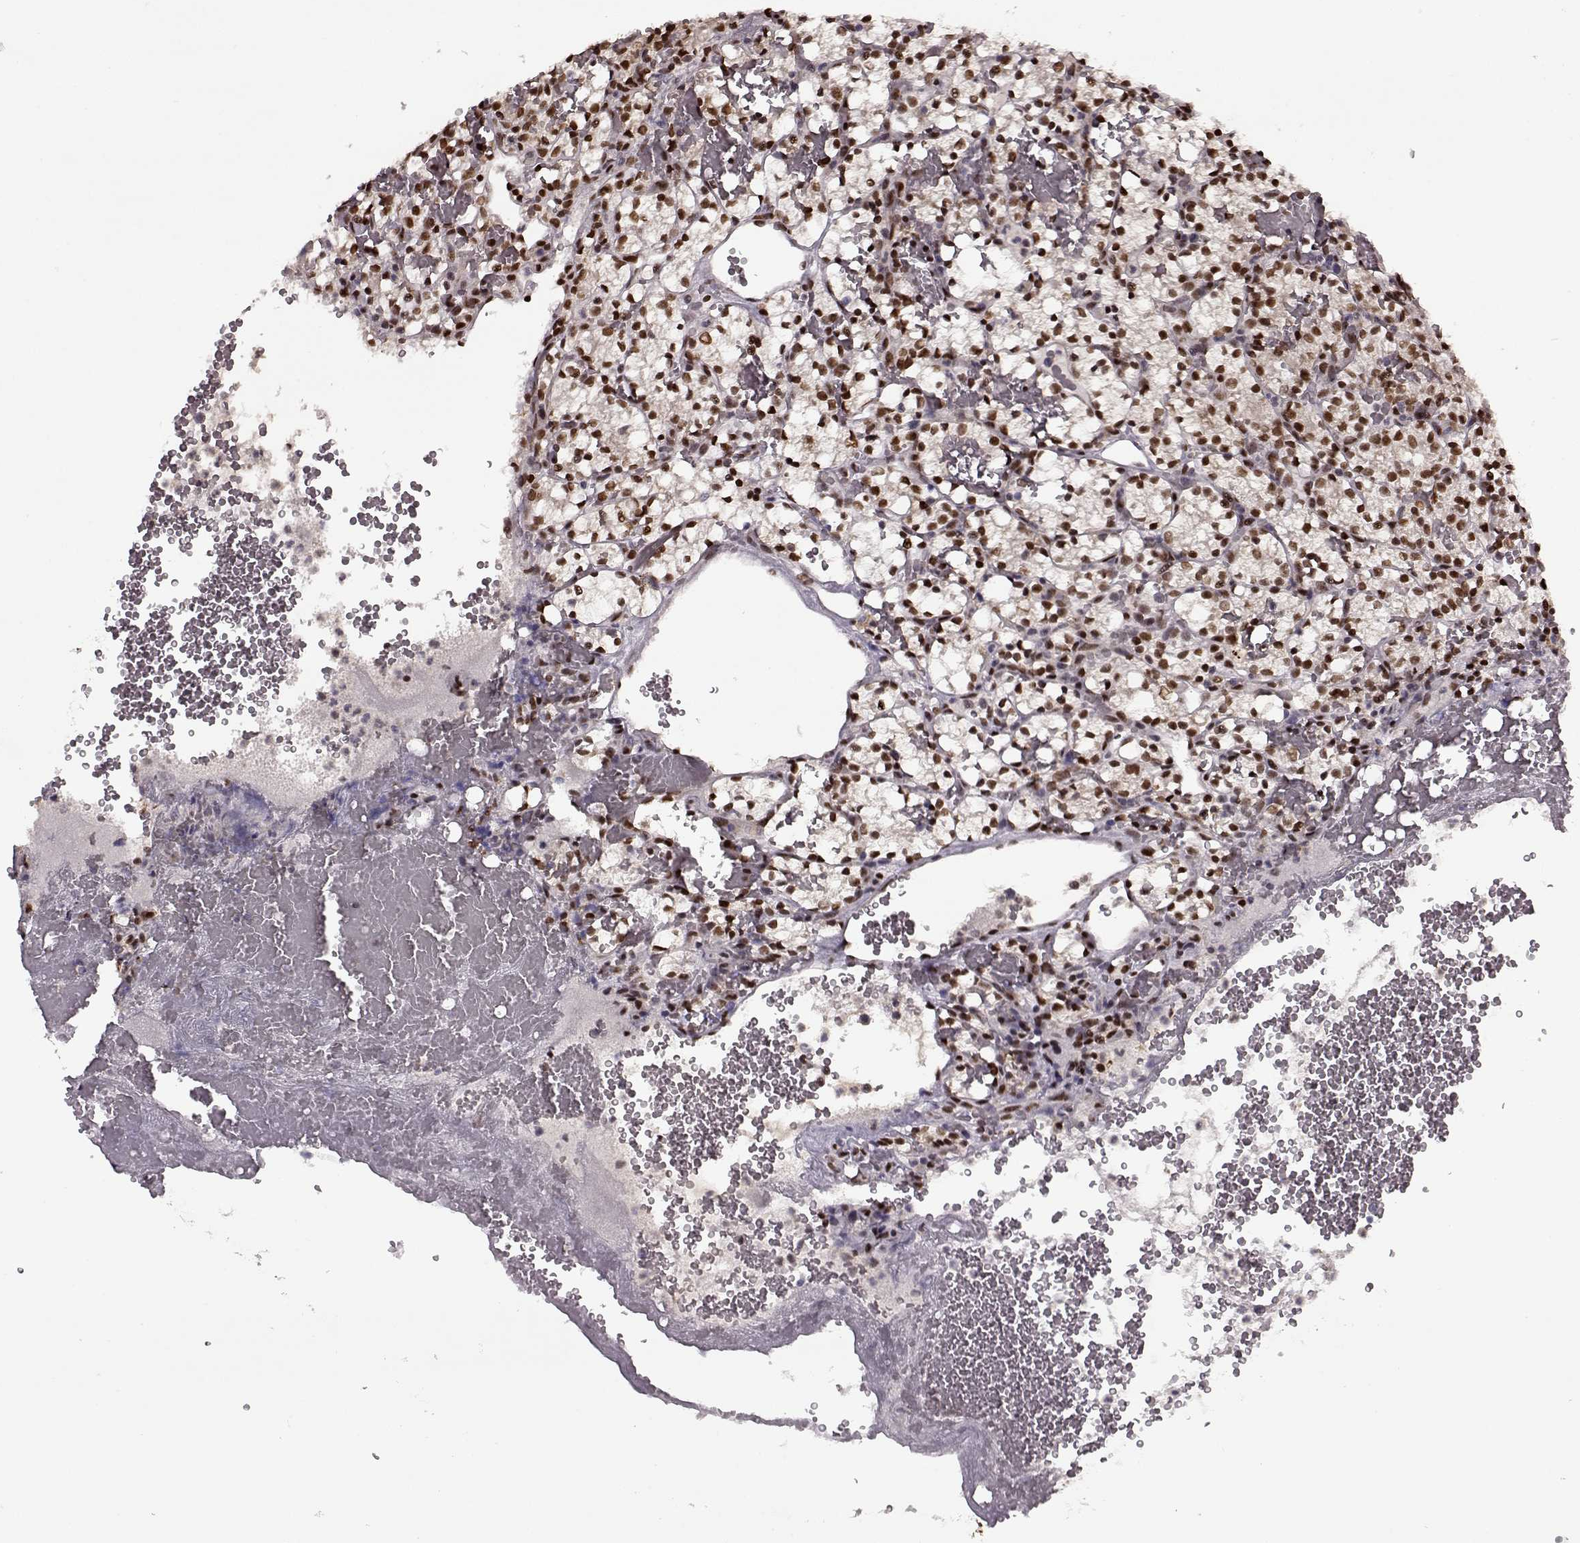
{"staining": {"intensity": "moderate", "quantity": ">75%", "location": "nuclear"}, "tissue": "renal cancer", "cell_type": "Tumor cells", "image_type": "cancer", "snomed": [{"axis": "morphology", "description": "Adenocarcinoma, NOS"}, {"axis": "topography", "description": "Kidney"}], "caption": "Brown immunohistochemical staining in human renal cancer (adenocarcinoma) reveals moderate nuclear staining in about >75% of tumor cells. (Brightfield microscopy of DAB IHC at high magnification).", "gene": "FTO", "patient": {"sex": "female", "age": 69}}